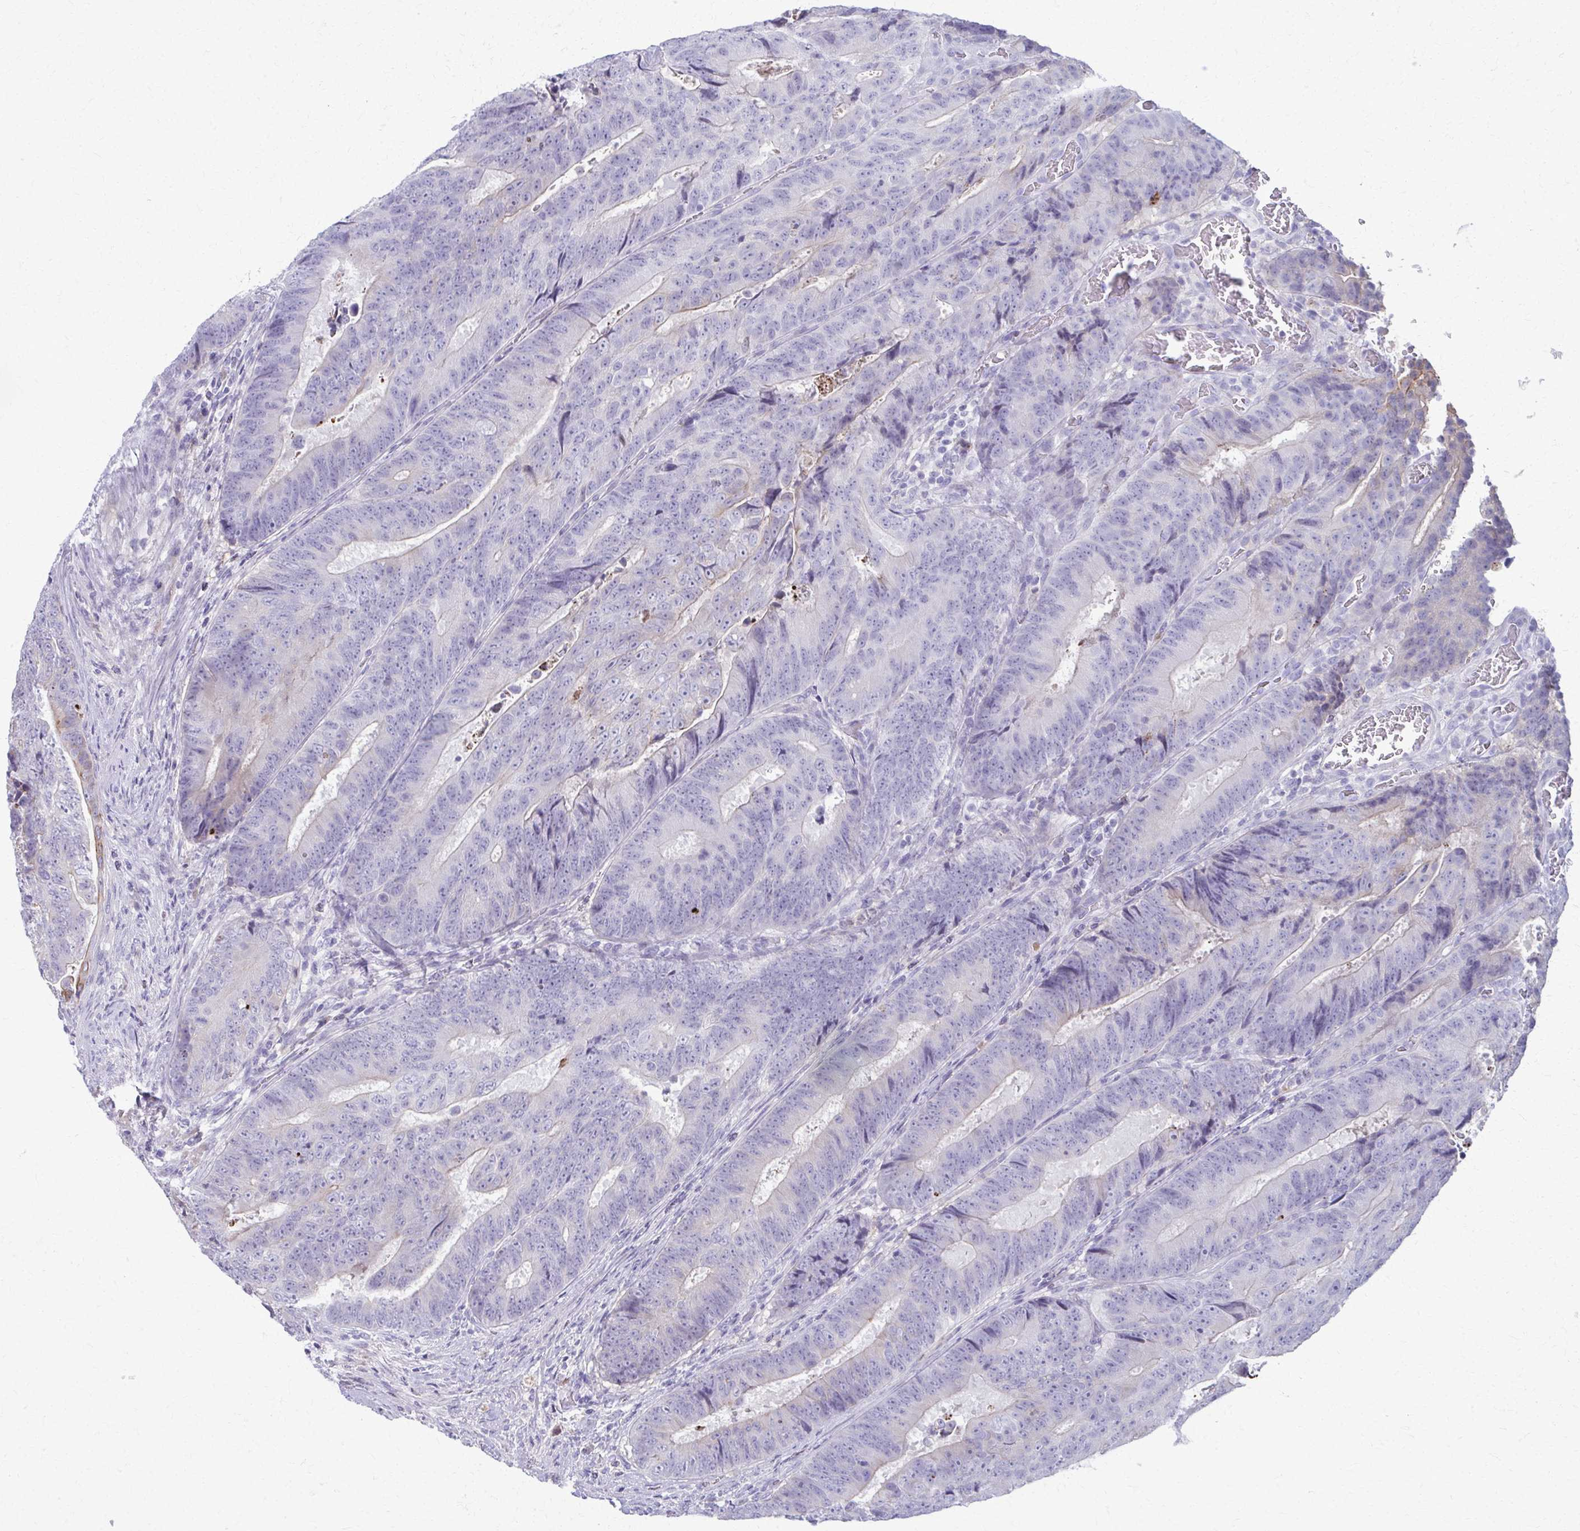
{"staining": {"intensity": "weak", "quantity": "<25%", "location": "cytoplasmic/membranous"}, "tissue": "colorectal cancer", "cell_type": "Tumor cells", "image_type": "cancer", "snomed": [{"axis": "morphology", "description": "Adenocarcinoma, NOS"}, {"axis": "topography", "description": "Colon"}], "caption": "Immunohistochemistry (IHC) of human colorectal adenocarcinoma reveals no expression in tumor cells.", "gene": "OR4M1", "patient": {"sex": "female", "age": 48}}